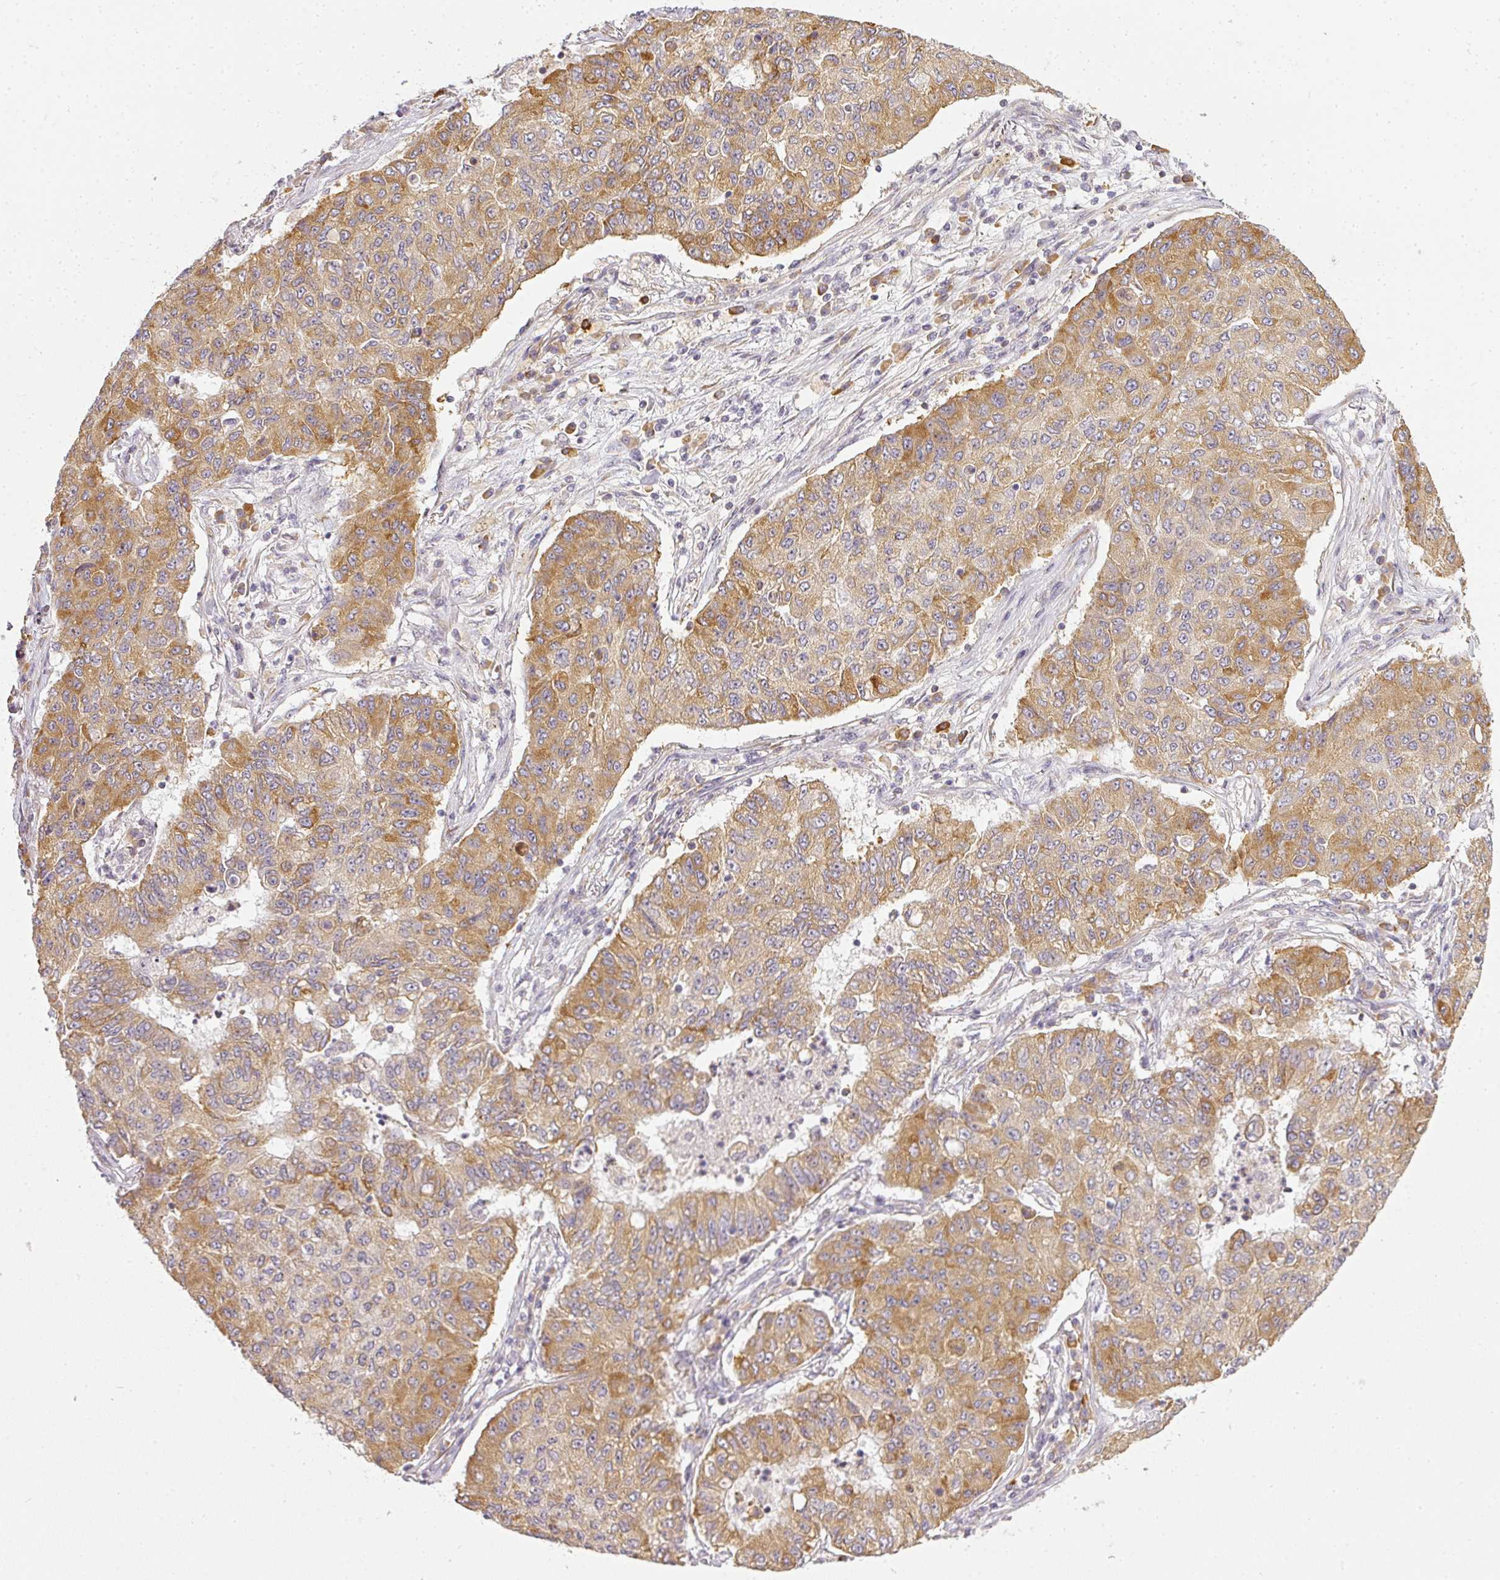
{"staining": {"intensity": "moderate", "quantity": ">75%", "location": "cytoplasmic/membranous"}, "tissue": "lung cancer", "cell_type": "Tumor cells", "image_type": "cancer", "snomed": [{"axis": "morphology", "description": "Squamous cell carcinoma, NOS"}, {"axis": "topography", "description": "Lung"}], "caption": "Immunohistochemistry (IHC) micrograph of human squamous cell carcinoma (lung) stained for a protein (brown), which reveals medium levels of moderate cytoplasmic/membranous staining in approximately >75% of tumor cells.", "gene": "MED19", "patient": {"sex": "male", "age": 74}}